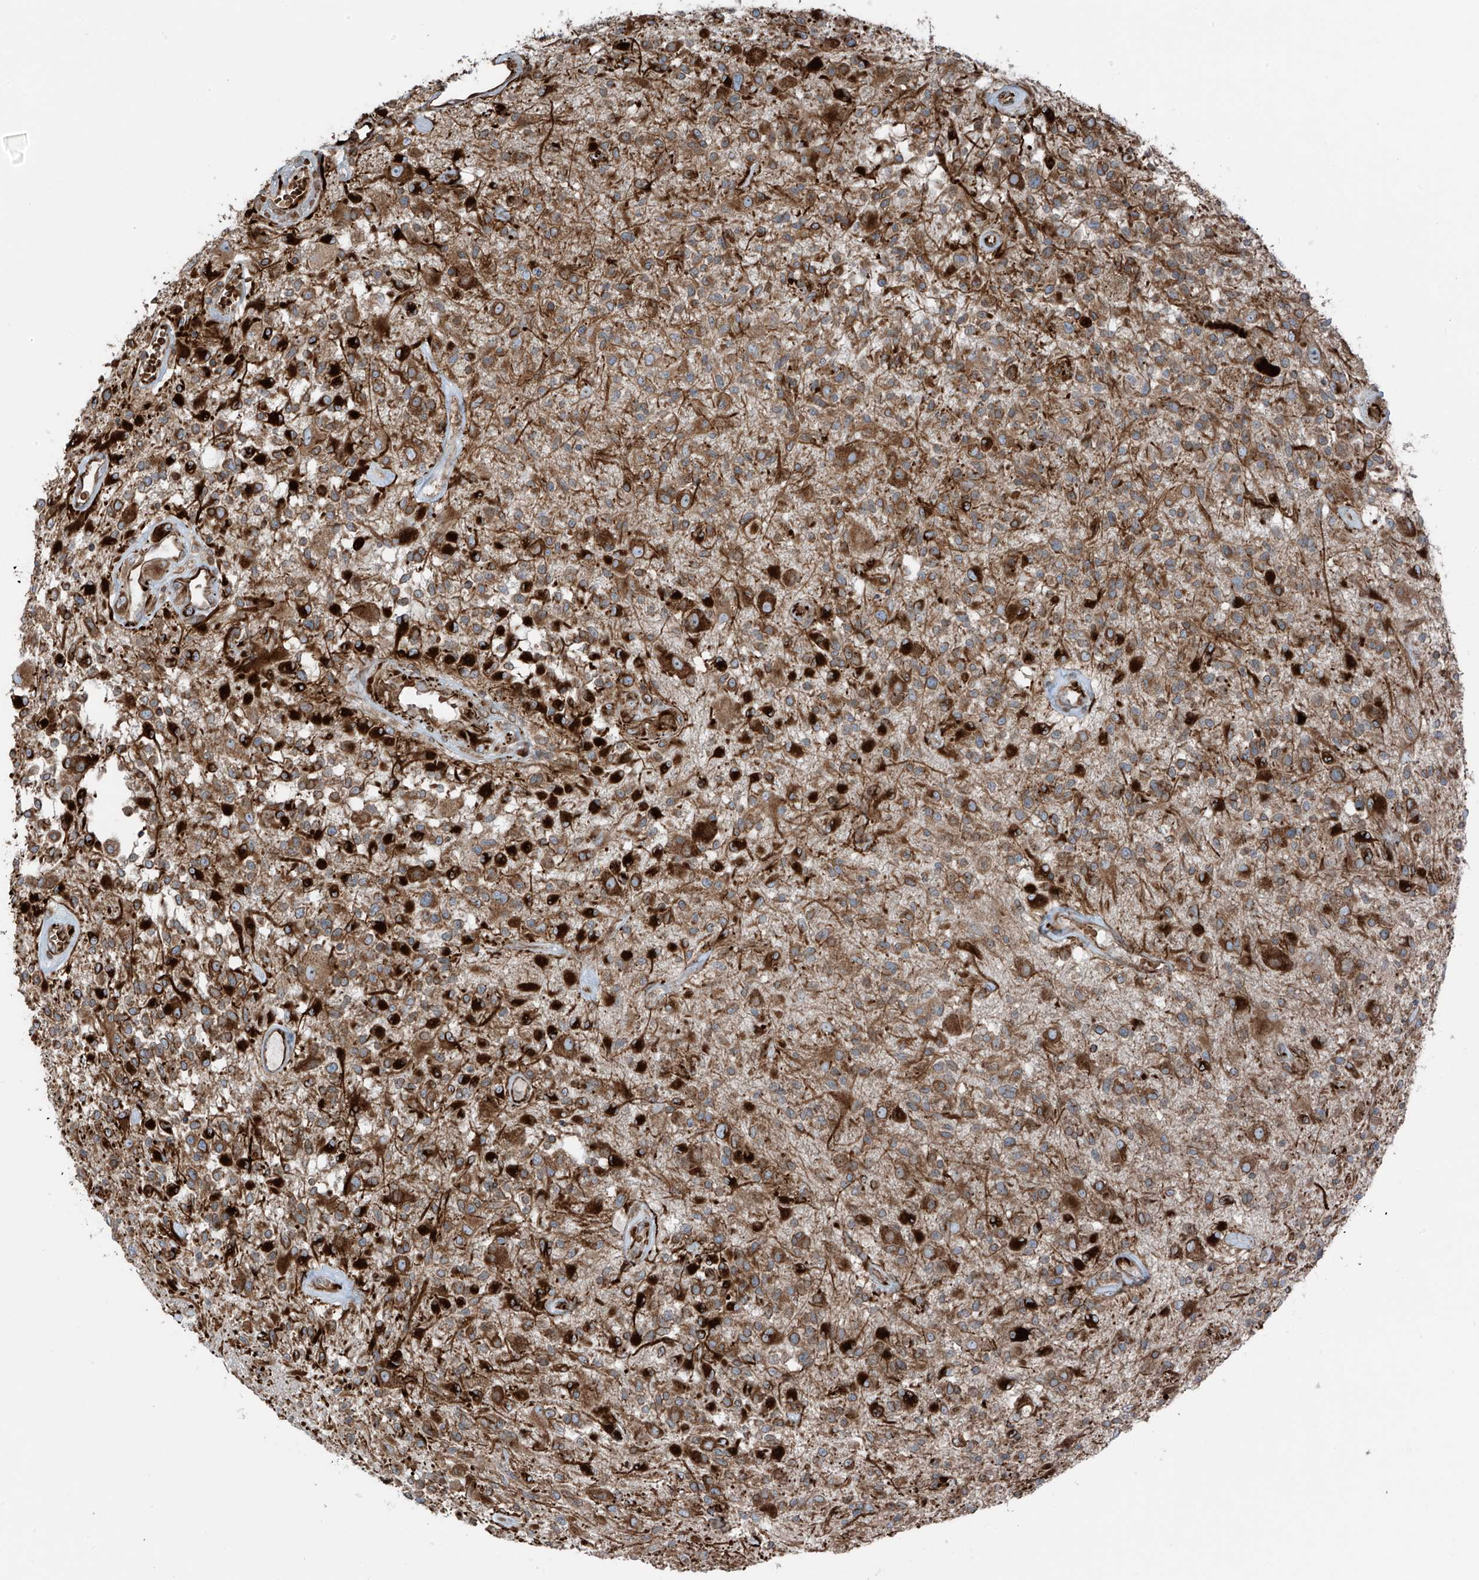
{"staining": {"intensity": "moderate", "quantity": ">75%", "location": "cytoplasmic/membranous"}, "tissue": "glioma", "cell_type": "Tumor cells", "image_type": "cancer", "snomed": [{"axis": "morphology", "description": "Glioma, malignant, High grade"}, {"axis": "morphology", "description": "Glioblastoma, NOS"}, {"axis": "topography", "description": "Brain"}], "caption": "IHC of human glioblastoma exhibits medium levels of moderate cytoplasmic/membranous positivity in approximately >75% of tumor cells. Using DAB (brown) and hematoxylin (blue) stains, captured at high magnification using brightfield microscopy.", "gene": "ERLEC1", "patient": {"sex": "male", "age": 60}}